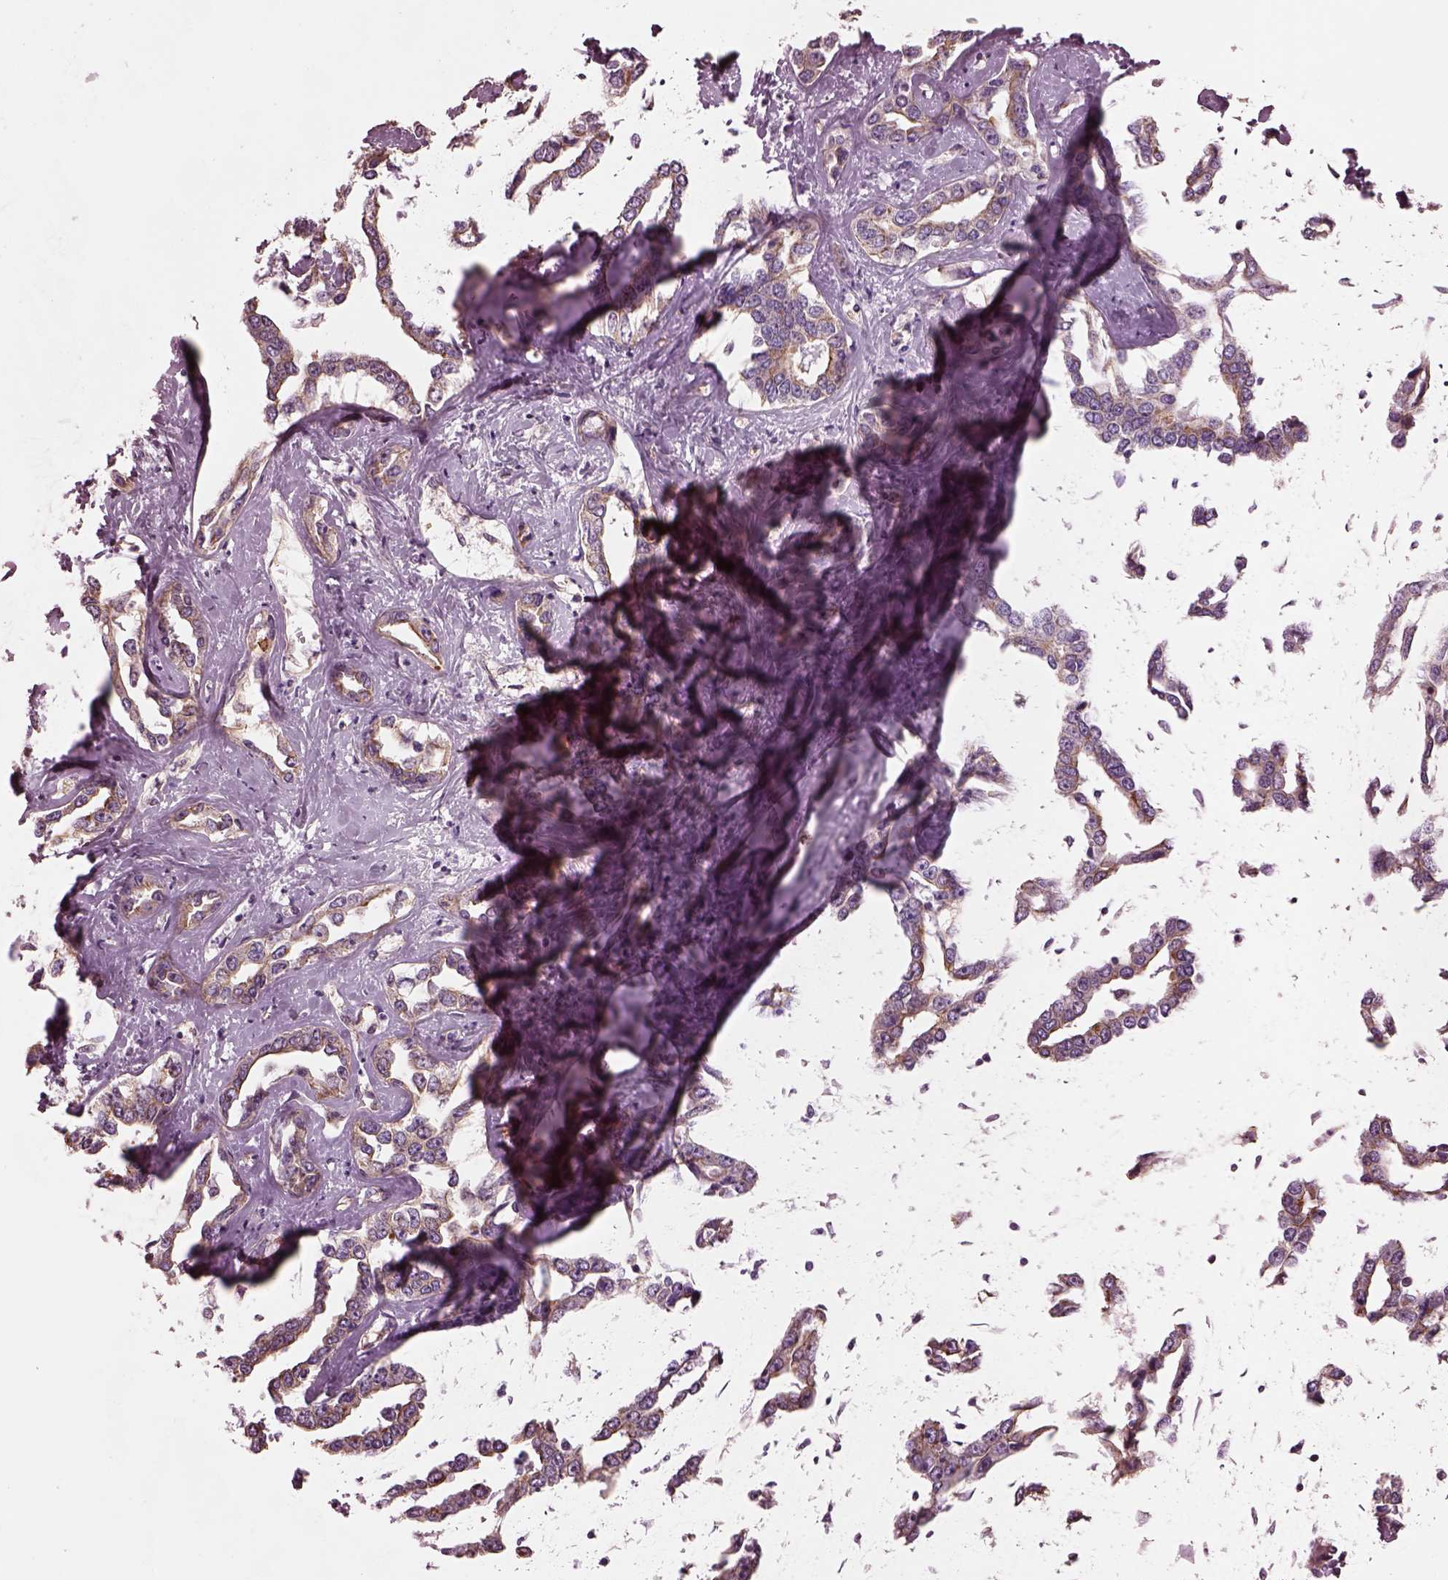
{"staining": {"intensity": "strong", "quantity": ">75%", "location": "cytoplasmic/membranous"}, "tissue": "liver cancer", "cell_type": "Tumor cells", "image_type": "cancer", "snomed": [{"axis": "morphology", "description": "Cholangiocarcinoma"}, {"axis": "topography", "description": "Liver"}], "caption": "A micrograph of cholangiocarcinoma (liver) stained for a protein reveals strong cytoplasmic/membranous brown staining in tumor cells. (brown staining indicates protein expression, while blue staining denotes nuclei).", "gene": "ODAD1", "patient": {"sex": "male", "age": 59}}